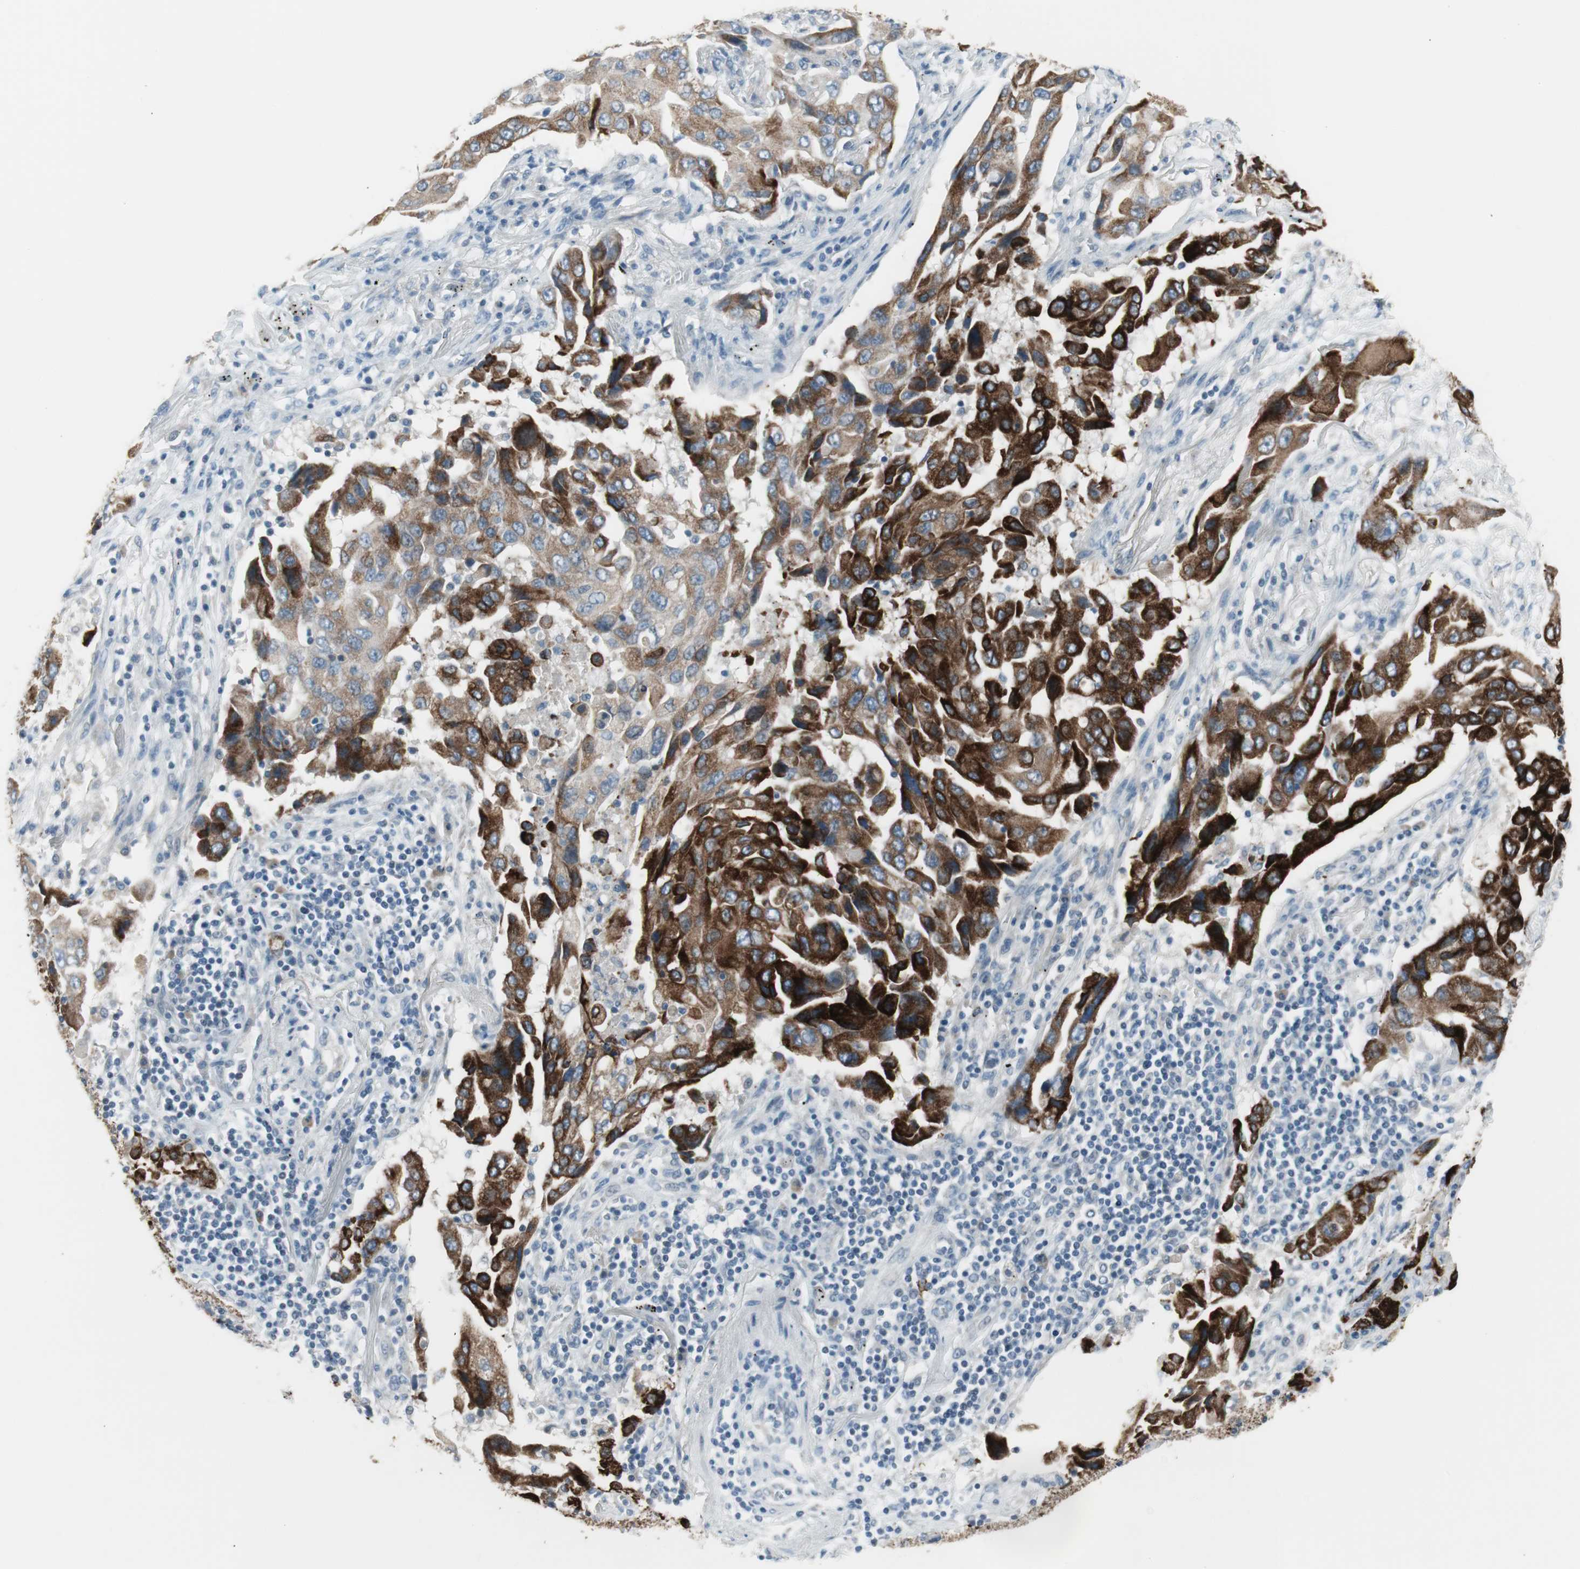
{"staining": {"intensity": "strong", "quantity": ">75%", "location": "cytoplasmic/membranous"}, "tissue": "lung cancer", "cell_type": "Tumor cells", "image_type": "cancer", "snomed": [{"axis": "morphology", "description": "Adenocarcinoma, NOS"}, {"axis": "topography", "description": "Lung"}], "caption": "Strong cytoplasmic/membranous staining for a protein is present in about >75% of tumor cells of lung cancer using immunohistochemistry (IHC).", "gene": "AGR2", "patient": {"sex": "female", "age": 65}}